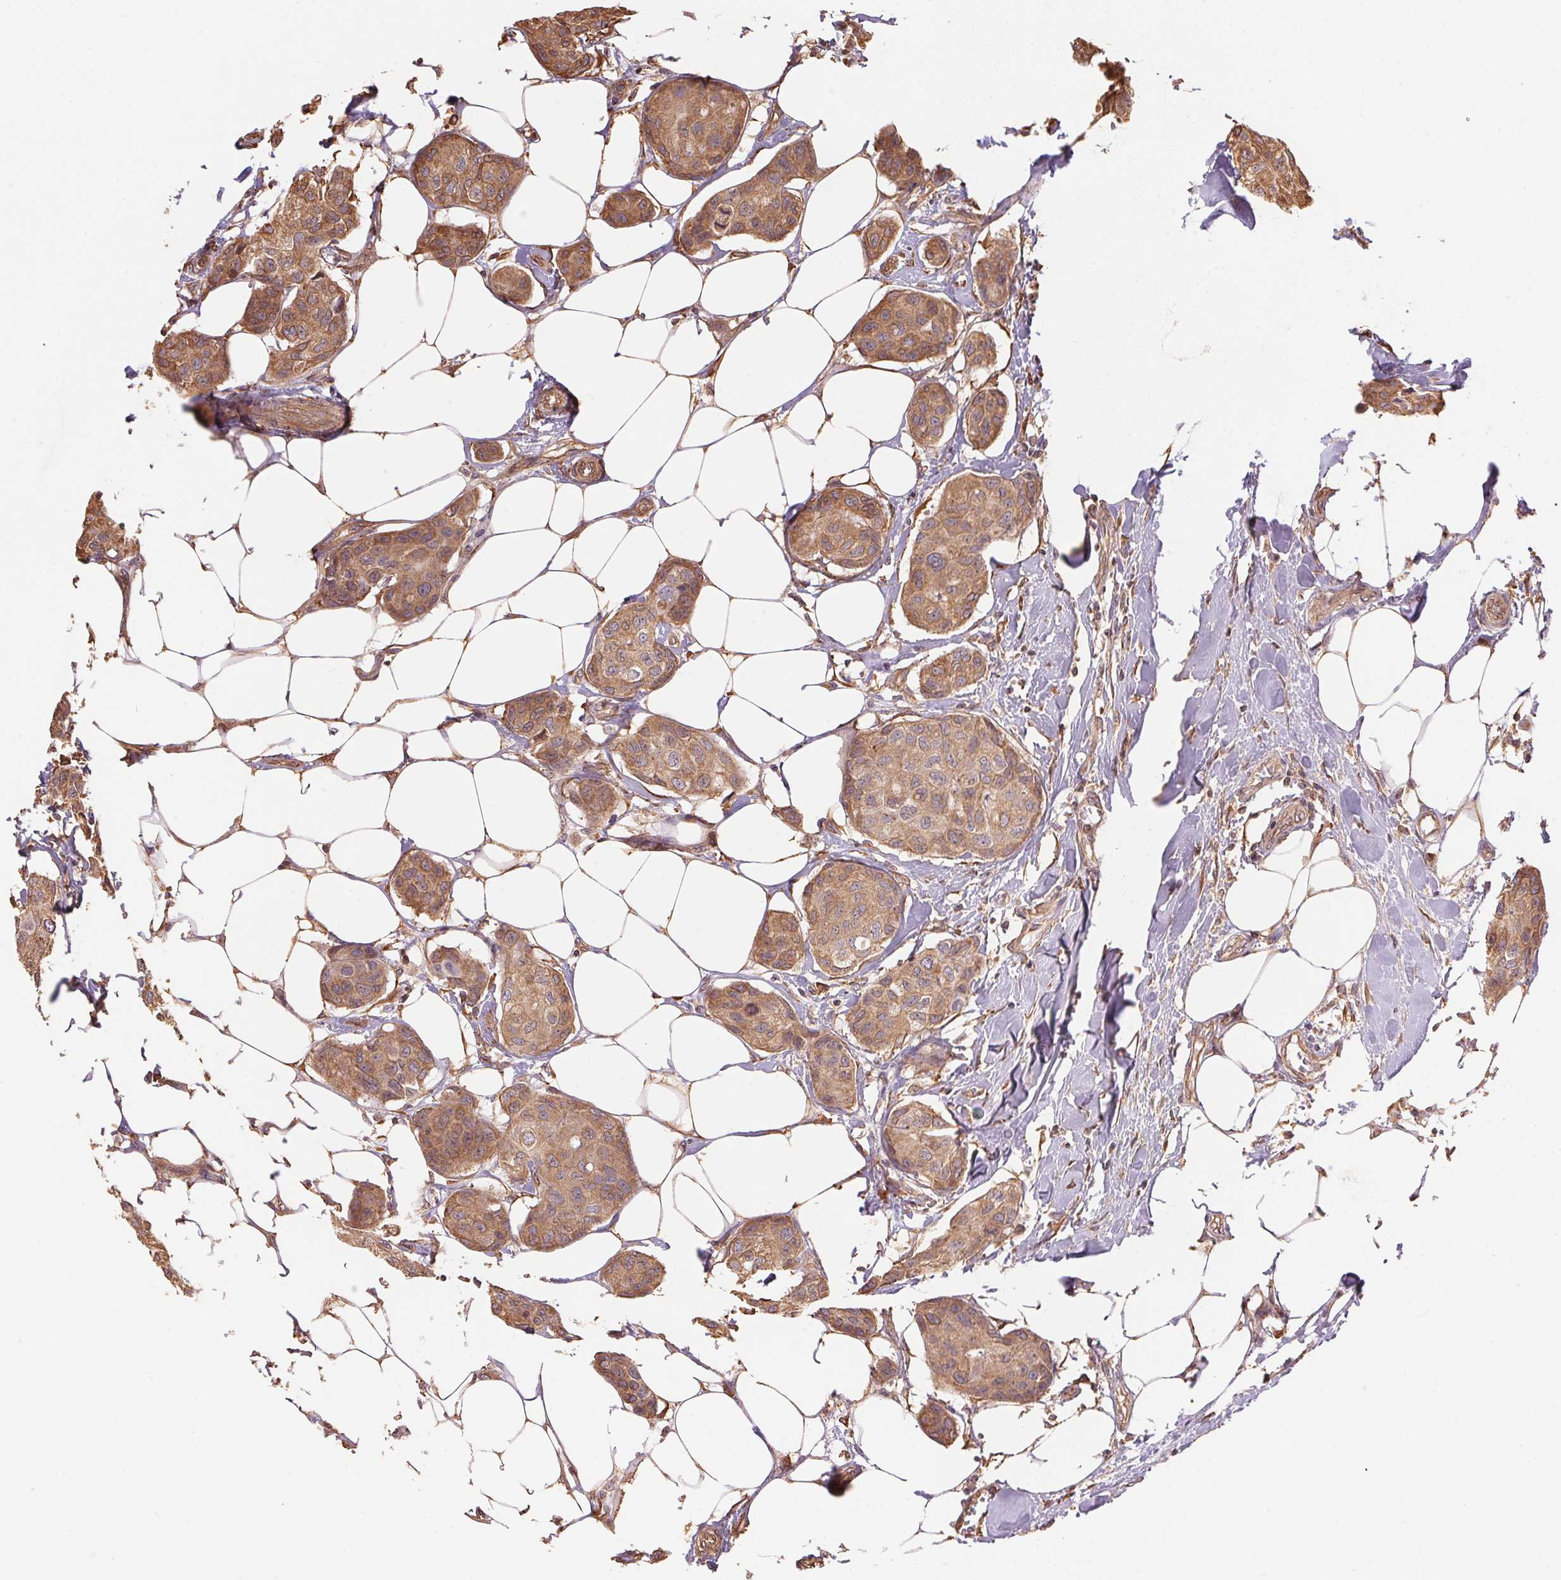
{"staining": {"intensity": "moderate", "quantity": ">75%", "location": "cytoplasmic/membranous"}, "tissue": "breast cancer", "cell_type": "Tumor cells", "image_type": "cancer", "snomed": [{"axis": "morphology", "description": "Duct carcinoma"}, {"axis": "topography", "description": "Breast"}], "caption": "Breast invasive ductal carcinoma stained for a protein reveals moderate cytoplasmic/membranous positivity in tumor cells. (Brightfield microscopy of DAB IHC at high magnification).", "gene": "C6orf163", "patient": {"sex": "female", "age": 80}}